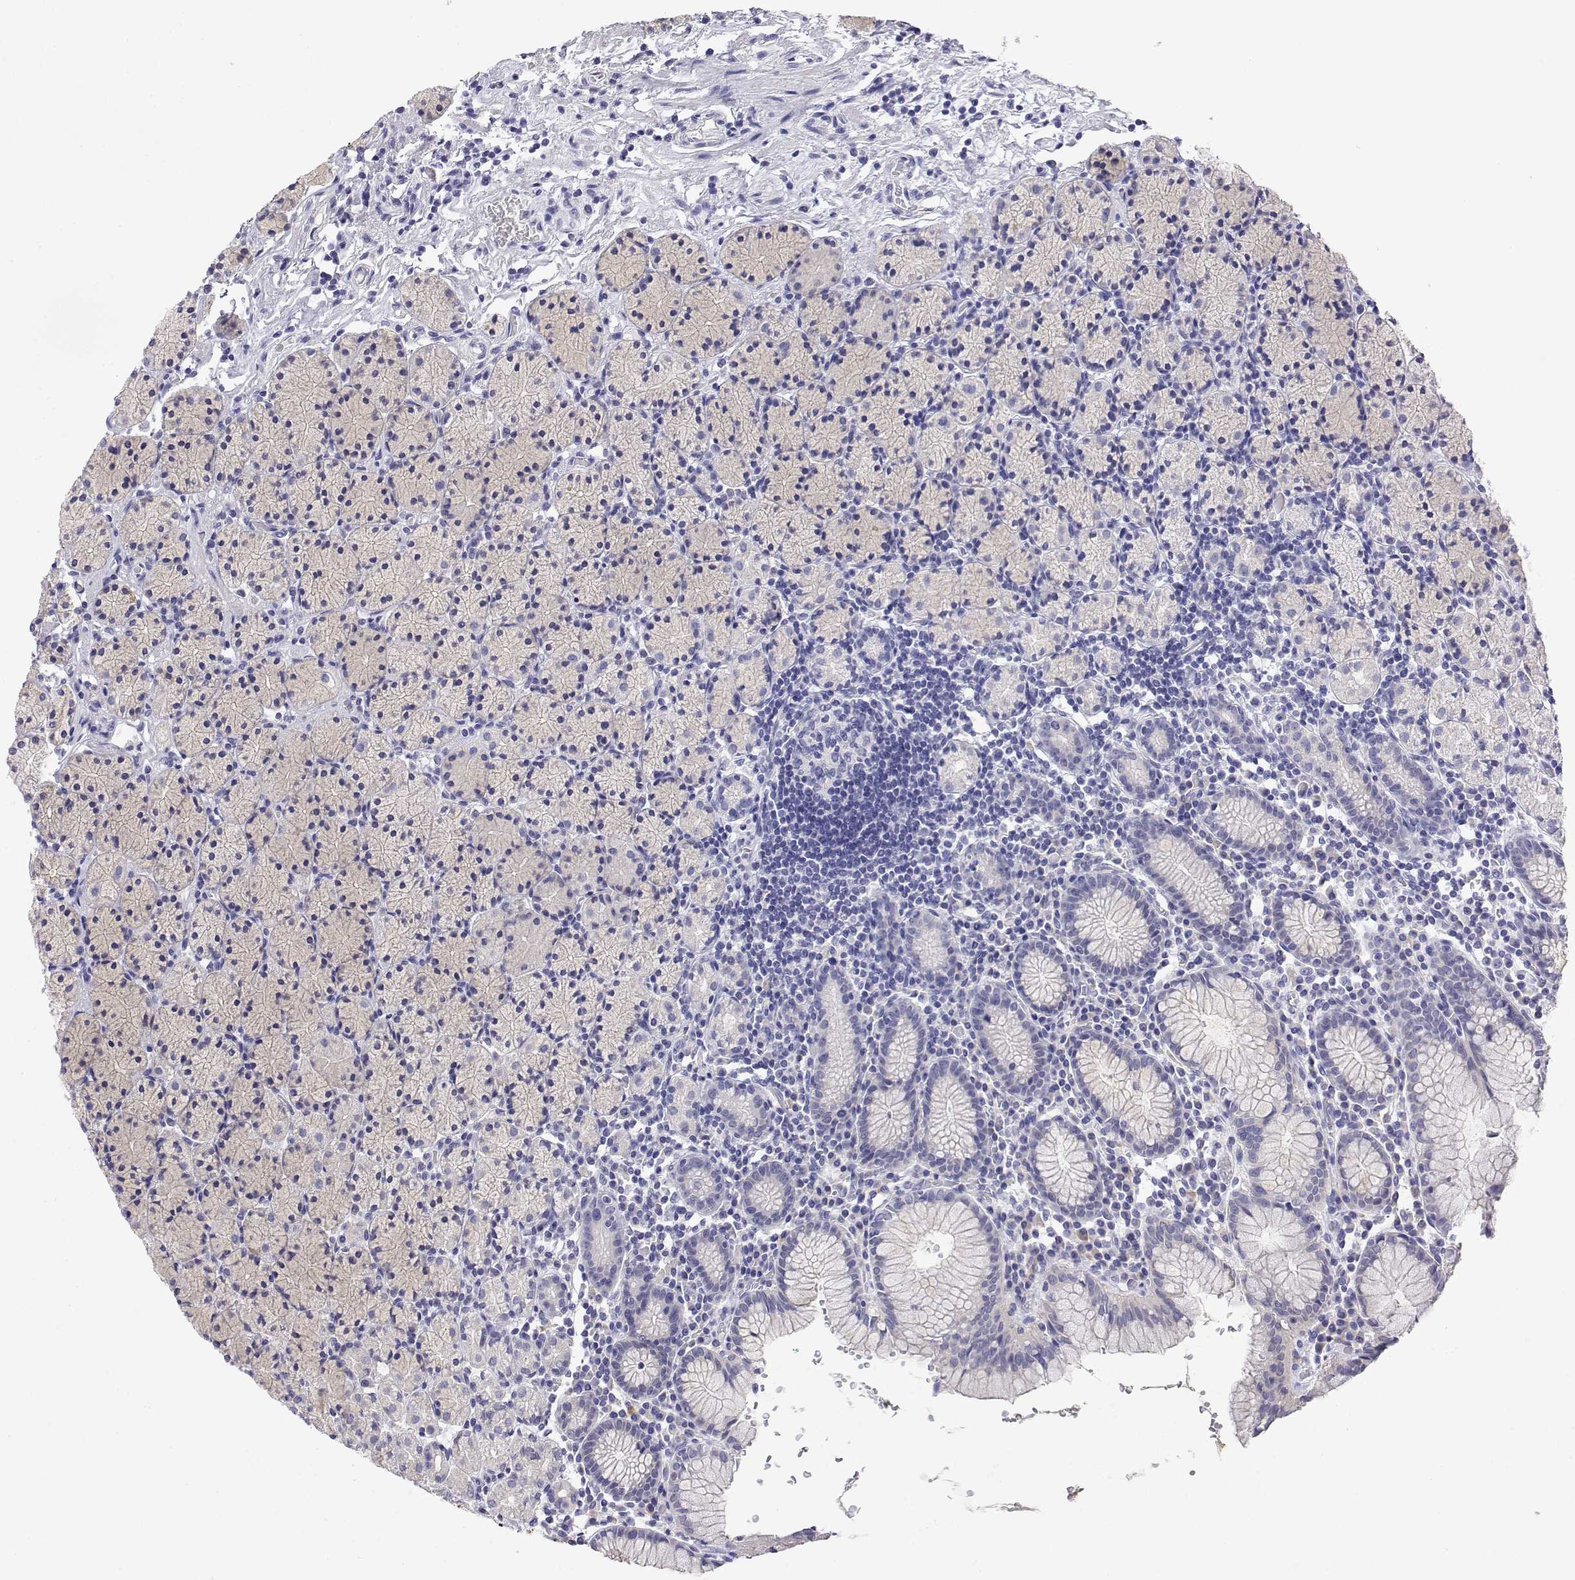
{"staining": {"intensity": "negative", "quantity": "none", "location": "none"}, "tissue": "stomach", "cell_type": "Glandular cells", "image_type": "normal", "snomed": [{"axis": "morphology", "description": "Normal tissue, NOS"}, {"axis": "topography", "description": "Stomach, upper"}, {"axis": "topography", "description": "Stomach"}], "caption": "Immunohistochemistry (IHC) histopathology image of benign stomach stained for a protein (brown), which reveals no positivity in glandular cells.", "gene": "LY6D", "patient": {"sex": "male", "age": 62}}